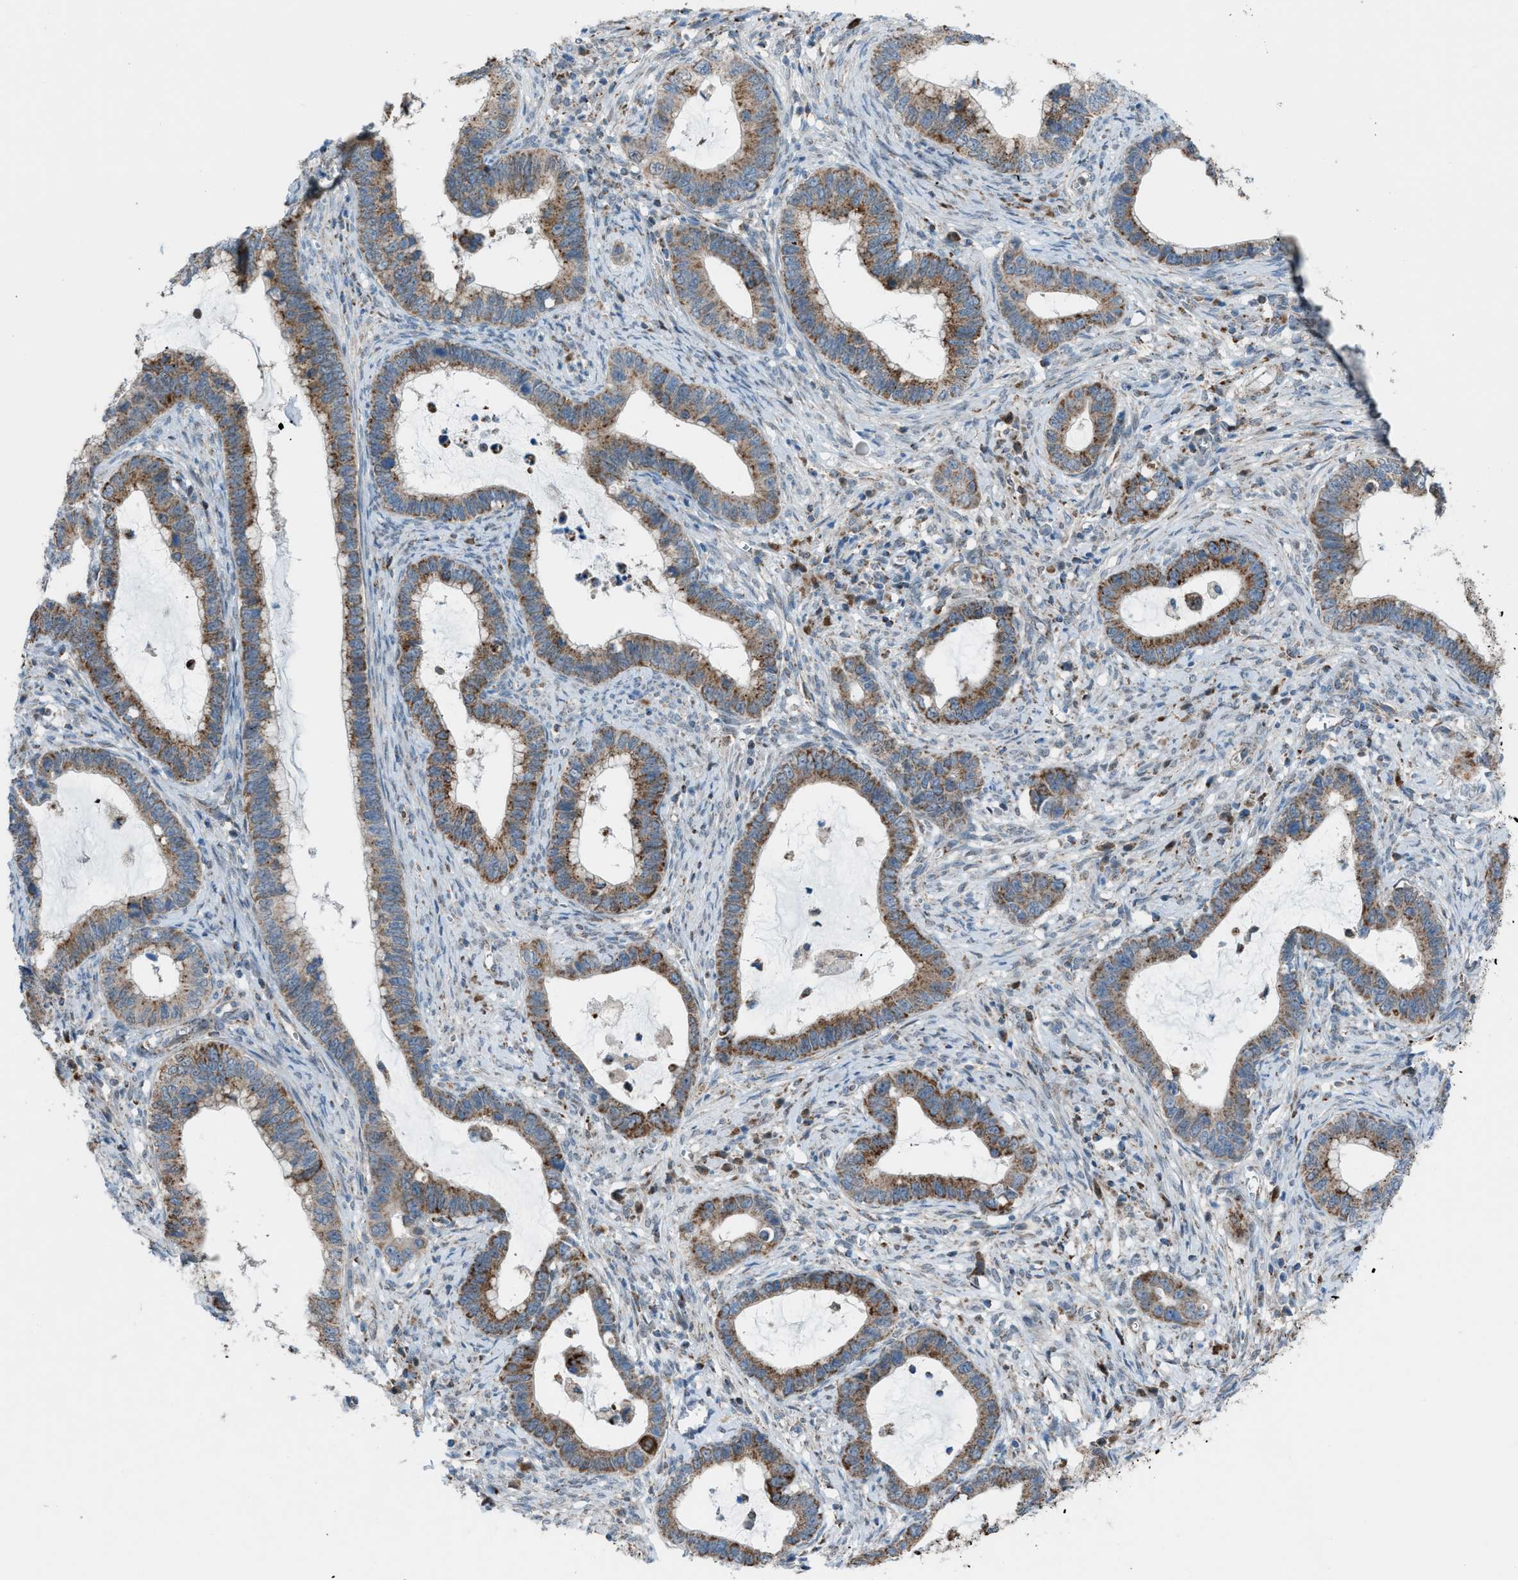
{"staining": {"intensity": "moderate", "quantity": ">75%", "location": "cytoplasmic/membranous"}, "tissue": "cervical cancer", "cell_type": "Tumor cells", "image_type": "cancer", "snomed": [{"axis": "morphology", "description": "Adenocarcinoma, NOS"}, {"axis": "topography", "description": "Cervix"}], "caption": "Protein staining reveals moderate cytoplasmic/membranous positivity in about >75% of tumor cells in cervical adenocarcinoma.", "gene": "SRM", "patient": {"sex": "female", "age": 44}}